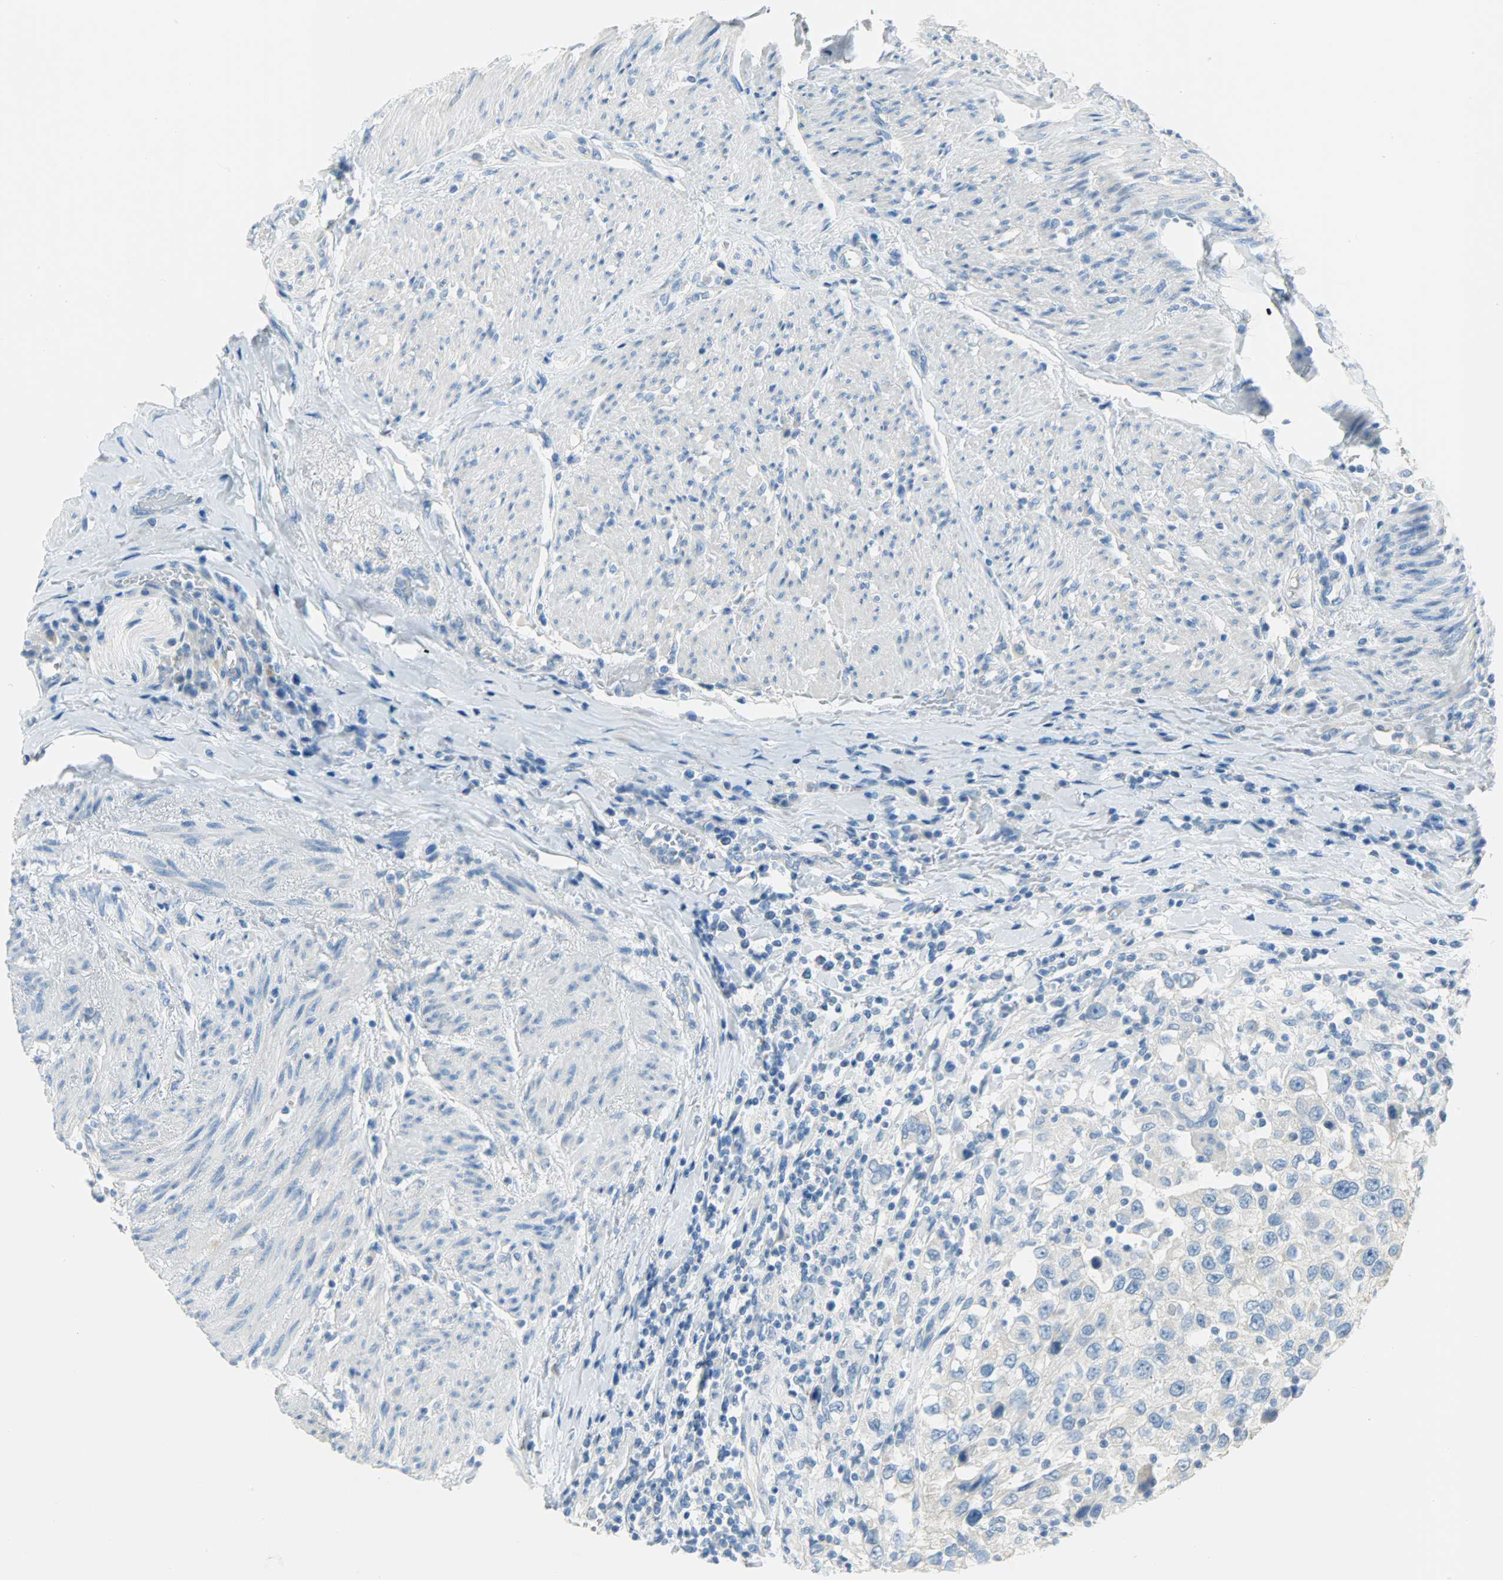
{"staining": {"intensity": "negative", "quantity": "none", "location": "none"}, "tissue": "urothelial cancer", "cell_type": "Tumor cells", "image_type": "cancer", "snomed": [{"axis": "morphology", "description": "Urothelial carcinoma, High grade"}, {"axis": "topography", "description": "Urinary bladder"}], "caption": "Urothelial cancer was stained to show a protein in brown. There is no significant staining in tumor cells.", "gene": "PROM1", "patient": {"sex": "female", "age": 80}}